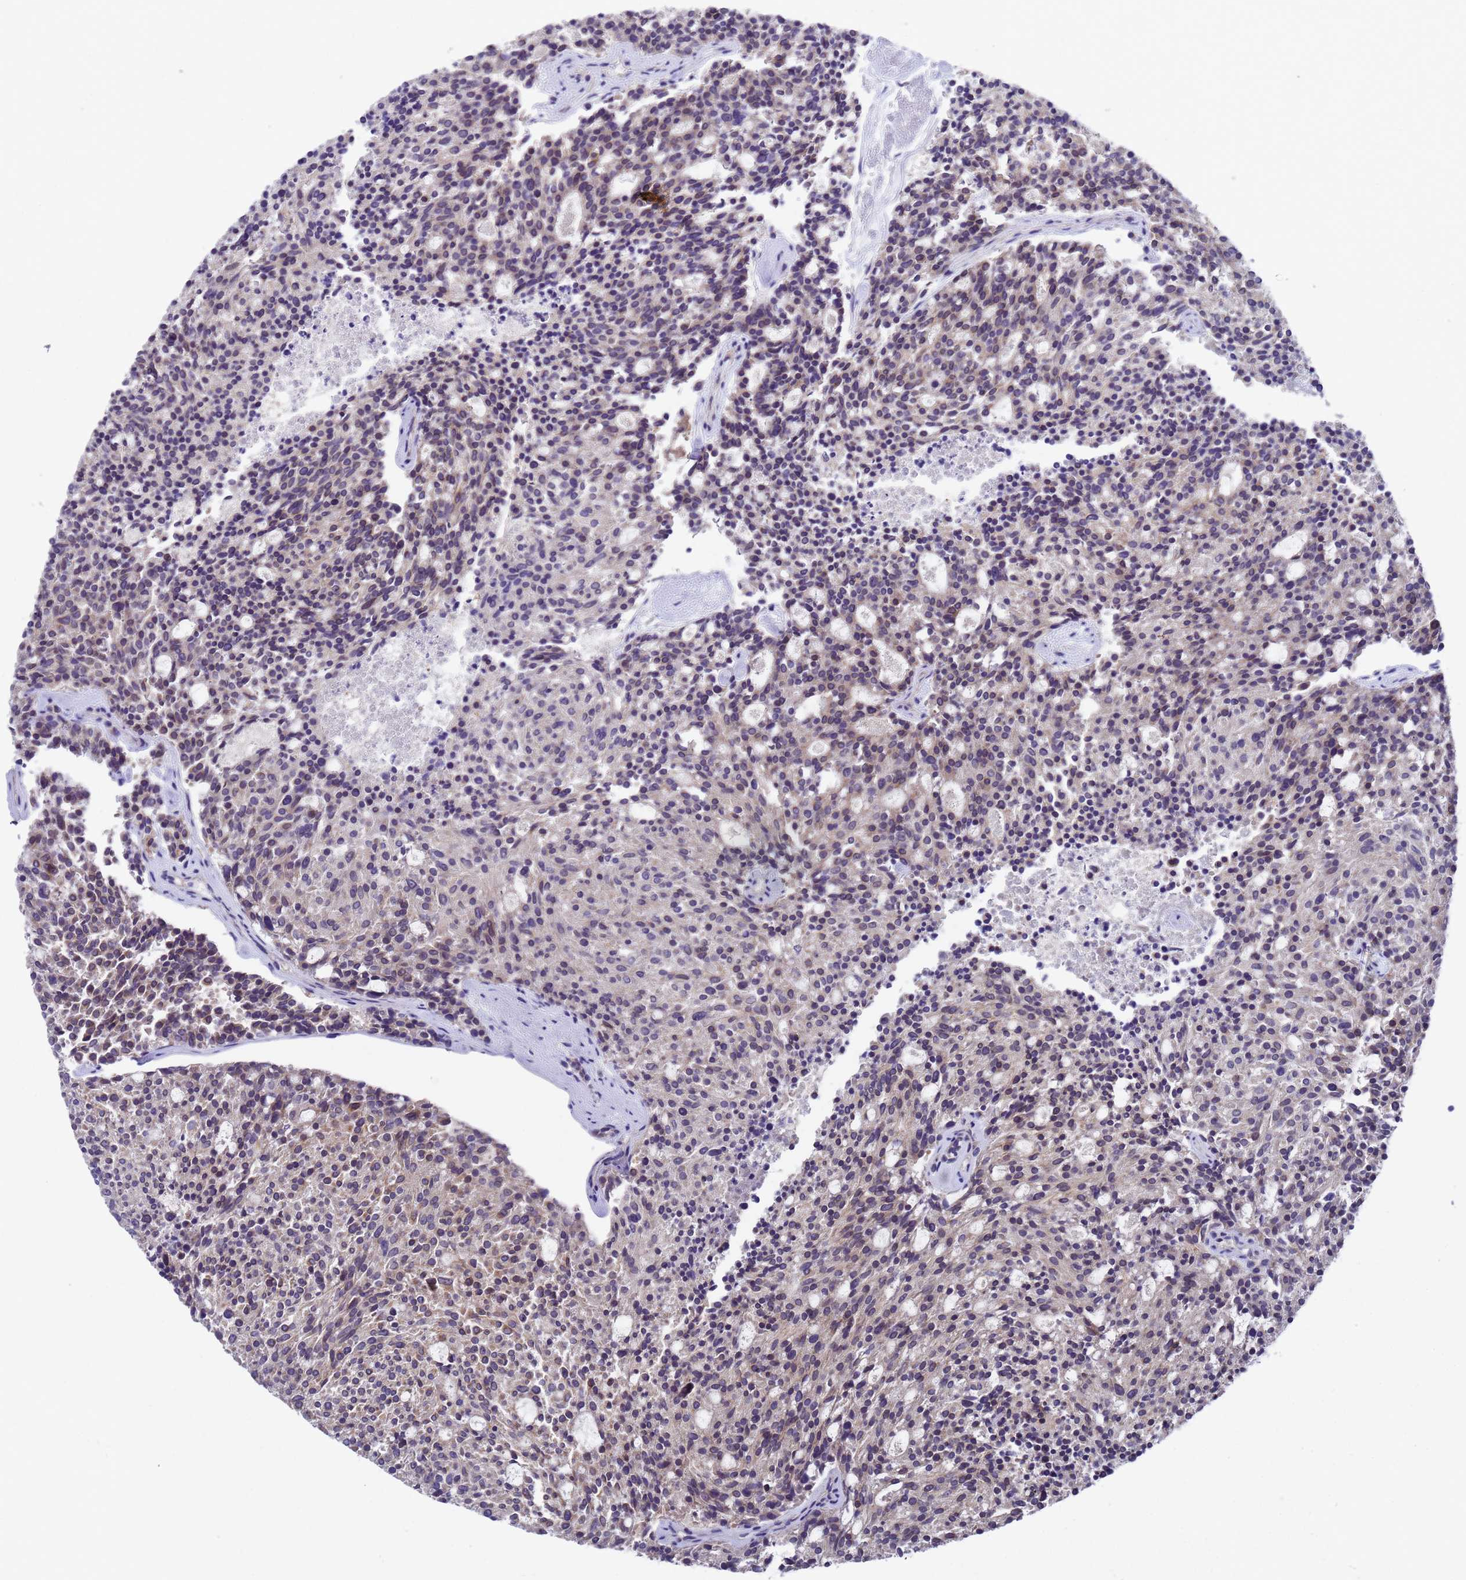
{"staining": {"intensity": "weak", "quantity": "<25%", "location": "cytoplasmic/membranous"}, "tissue": "carcinoid", "cell_type": "Tumor cells", "image_type": "cancer", "snomed": [{"axis": "morphology", "description": "Carcinoid, malignant, NOS"}, {"axis": "topography", "description": "Pancreas"}], "caption": "High power microscopy image of an IHC histopathology image of carcinoid, revealing no significant staining in tumor cells.", "gene": "DCAF12L2", "patient": {"sex": "female", "age": 54}}